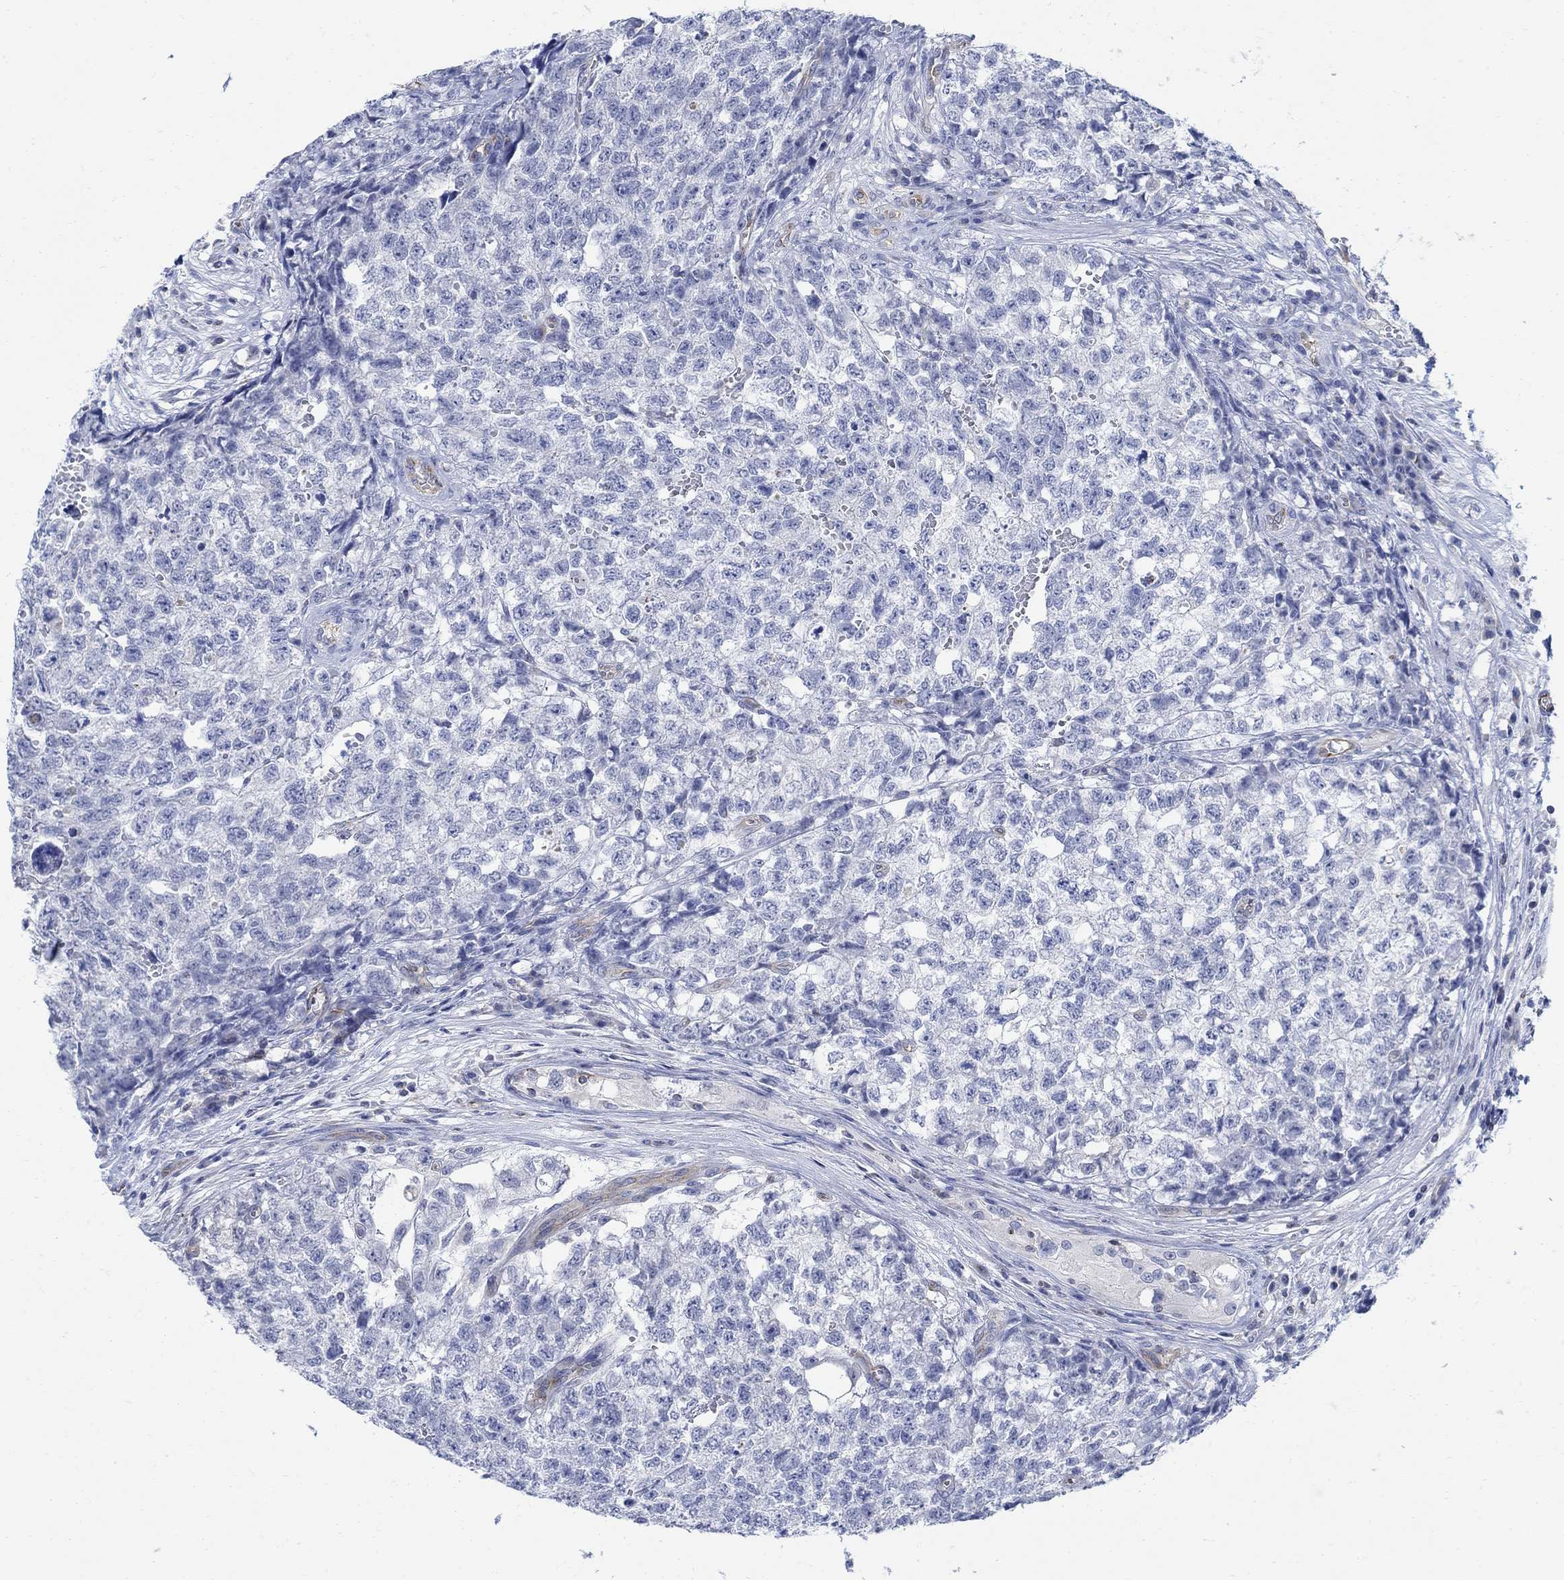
{"staining": {"intensity": "negative", "quantity": "none", "location": "none"}, "tissue": "testis cancer", "cell_type": "Tumor cells", "image_type": "cancer", "snomed": [{"axis": "morphology", "description": "Seminoma, NOS"}, {"axis": "morphology", "description": "Carcinoma, Embryonal, NOS"}, {"axis": "topography", "description": "Testis"}], "caption": "A high-resolution photomicrograph shows immunohistochemistry (IHC) staining of testis seminoma, which reveals no significant staining in tumor cells.", "gene": "PHF21B", "patient": {"sex": "male", "age": 22}}